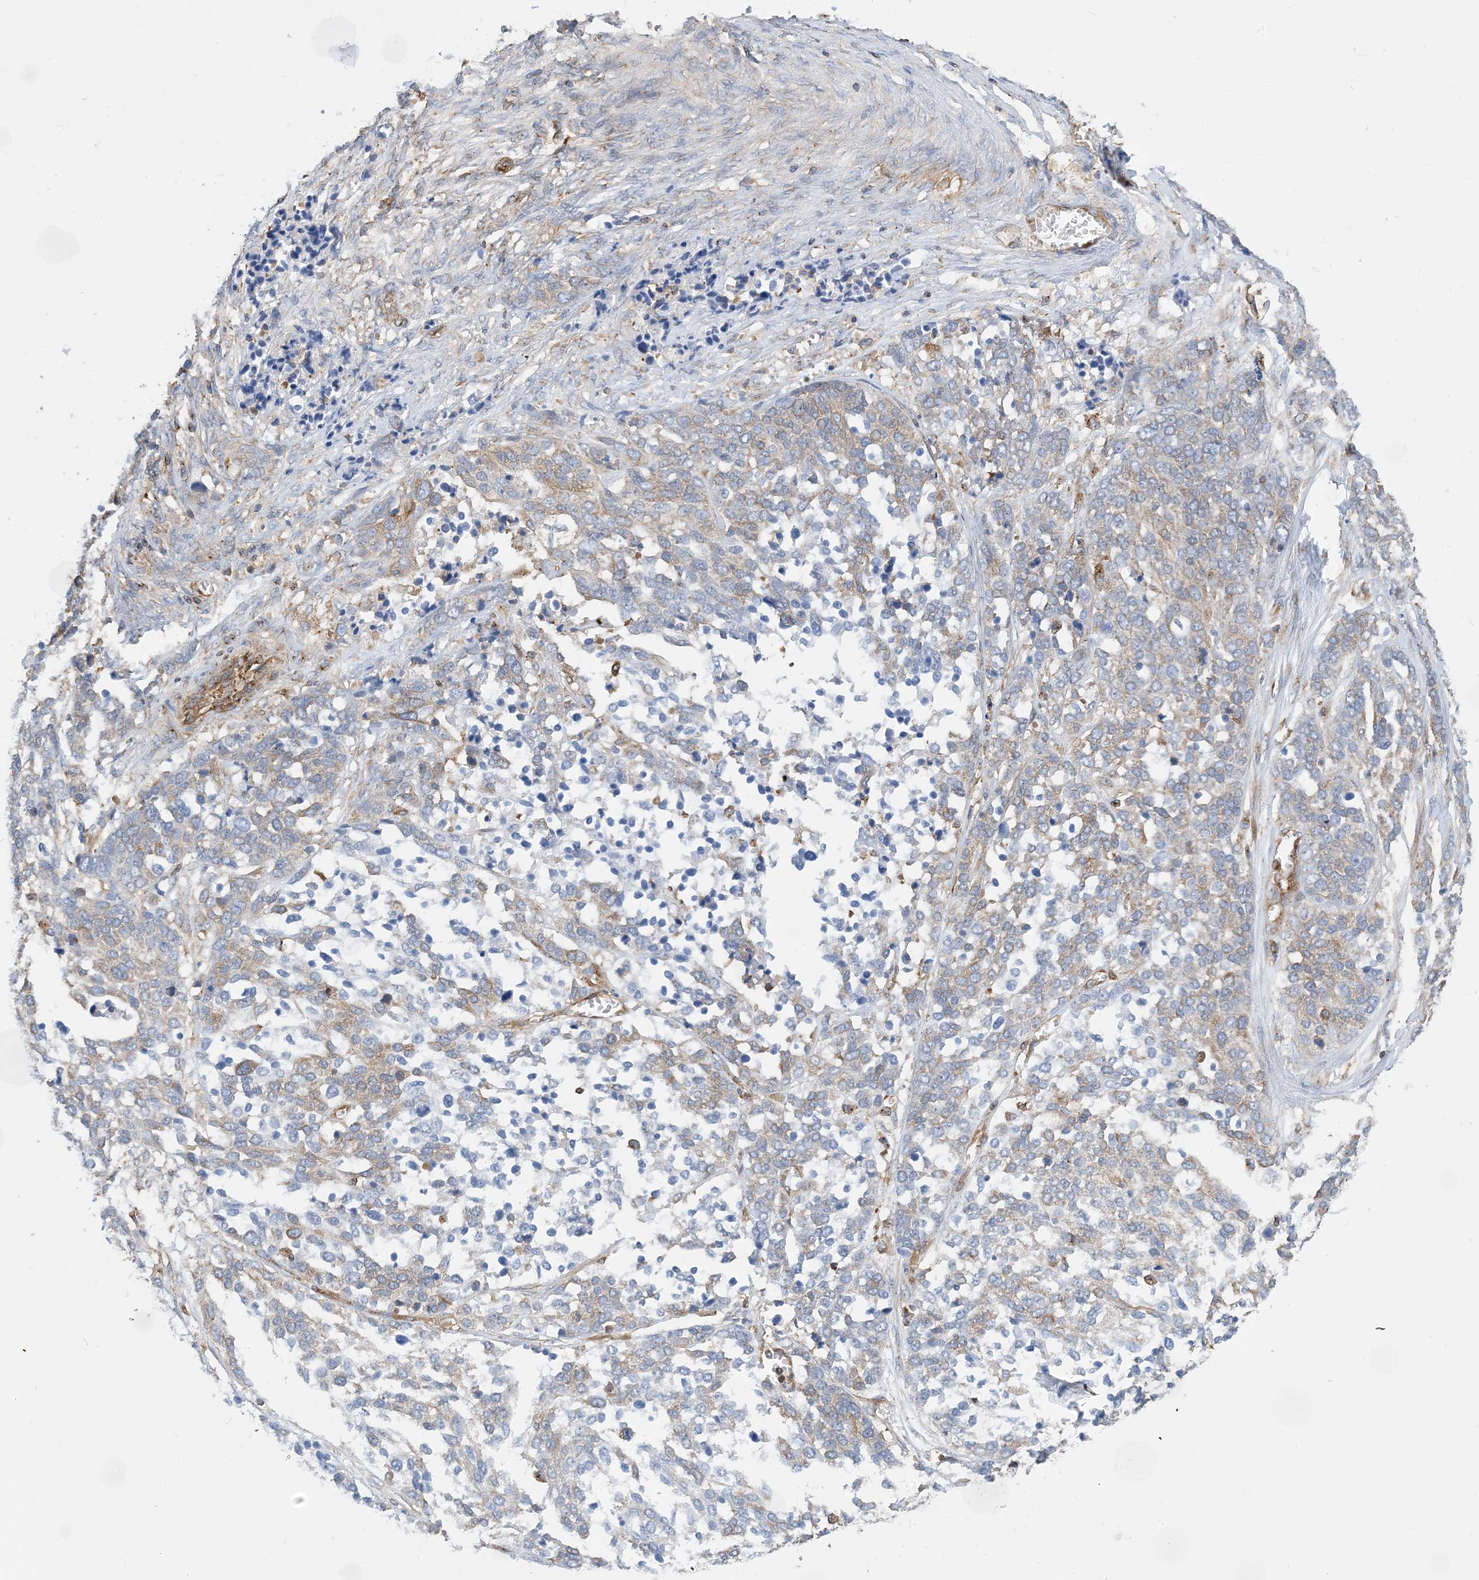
{"staining": {"intensity": "weak", "quantity": "<25%", "location": "cytoplasmic/membranous"}, "tissue": "ovarian cancer", "cell_type": "Tumor cells", "image_type": "cancer", "snomed": [{"axis": "morphology", "description": "Cystadenocarcinoma, serous, NOS"}, {"axis": "topography", "description": "Ovary"}], "caption": "DAB immunohistochemical staining of human ovarian cancer demonstrates no significant positivity in tumor cells. (DAB immunohistochemistry, high magnification).", "gene": "DYNC1LI1", "patient": {"sex": "female", "age": 44}}